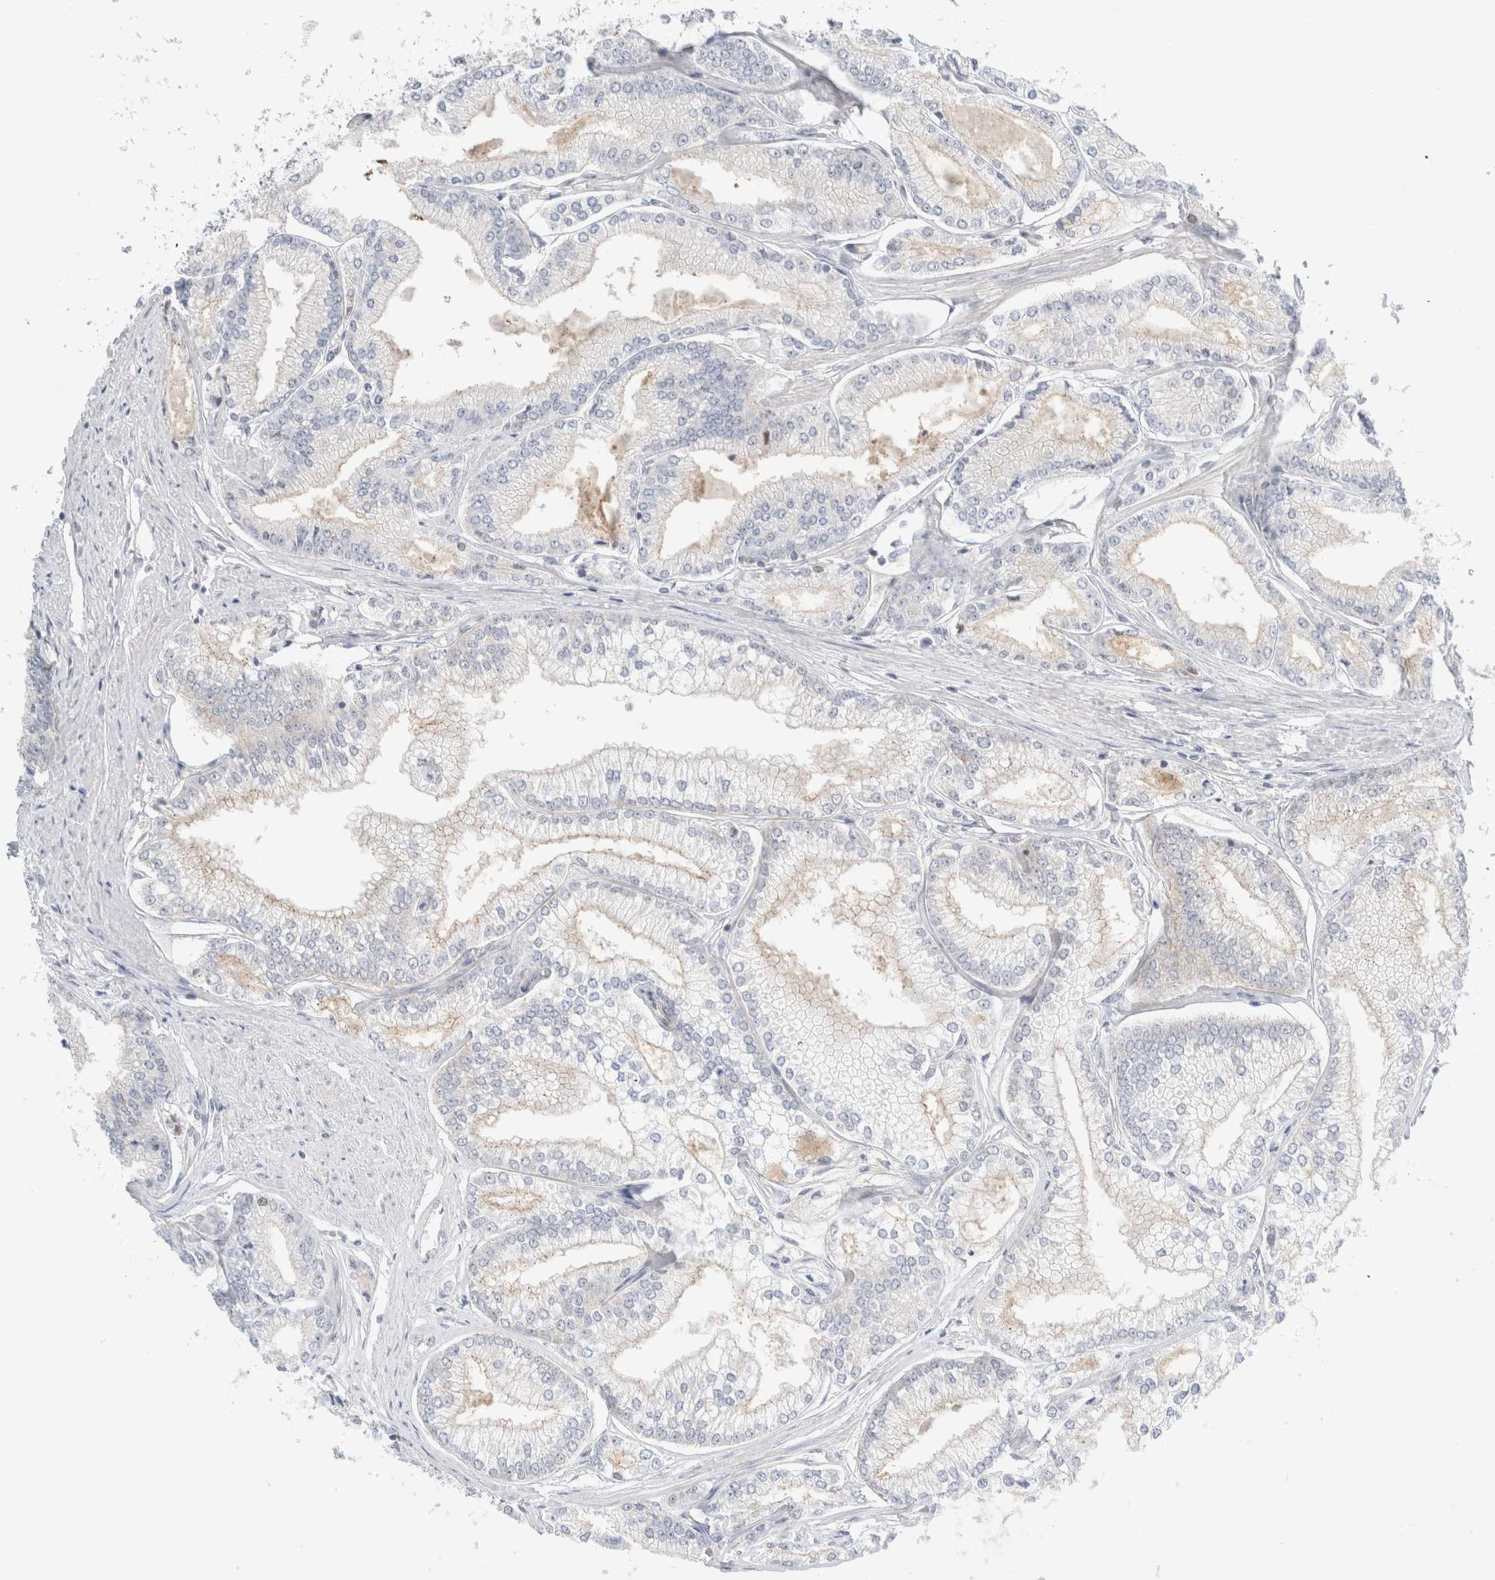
{"staining": {"intensity": "weak", "quantity": "<25%", "location": "cytoplasmic/membranous"}, "tissue": "prostate cancer", "cell_type": "Tumor cells", "image_type": "cancer", "snomed": [{"axis": "morphology", "description": "Adenocarcinoma, Low grade"}, {"axis": "topography", "description": "Prostate"}], "caption": "Immunohistochemical staining of human prostate cancer (low-grade adenocarcinoma) displays no significant expression in tumor cells.", "gene": "SDR16C5", "patient": {"sex": "male", "age": 52}}